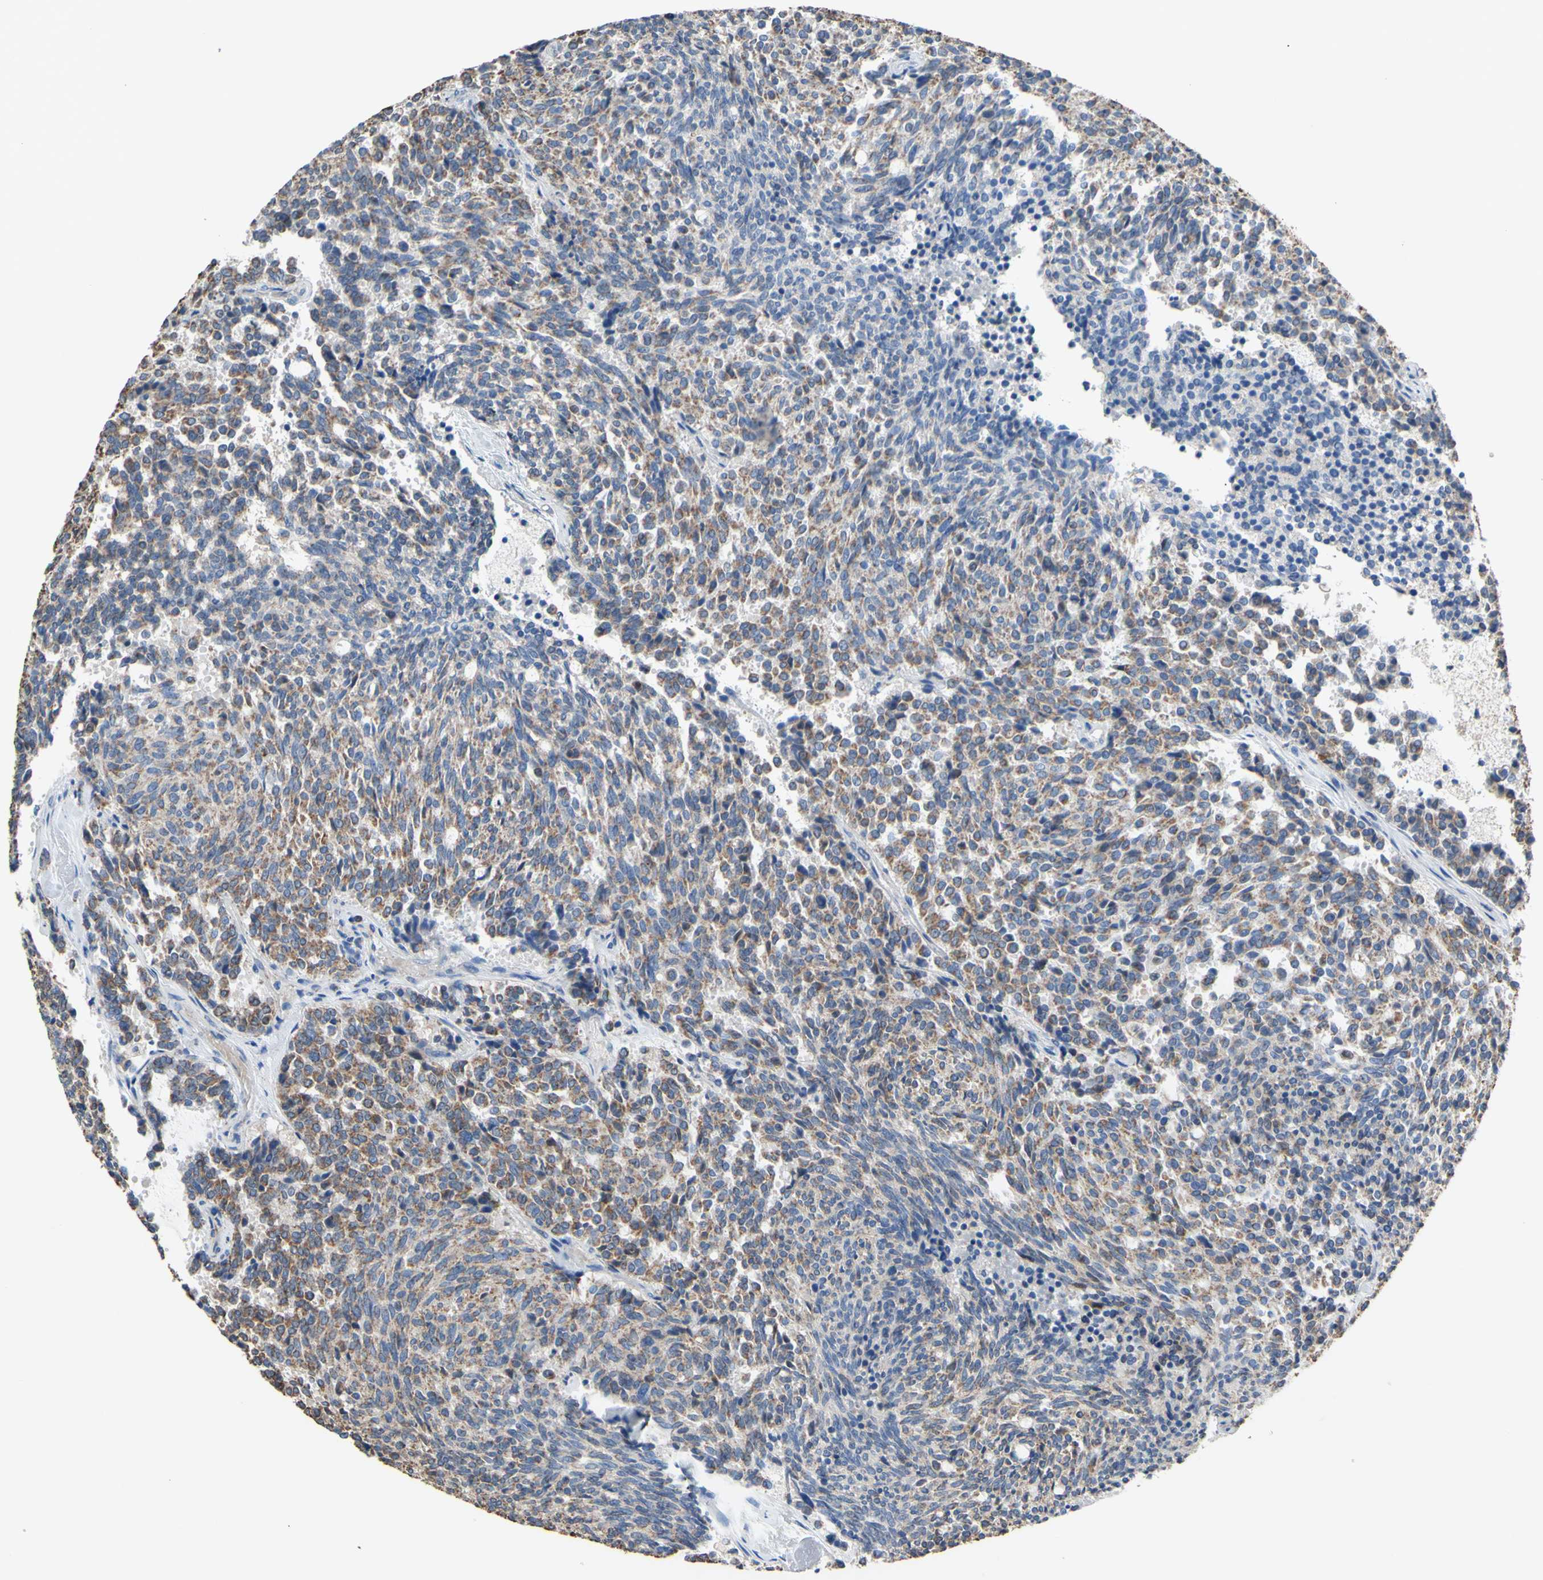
{"staining": {"intensity": "moderate", "quantity": "25%-75%", "location": "cytoplasmic/membranous"}, "tissue": "carcinoid", "cell_type": "Tumor cells", "image_type": "cancer", "snomed": [{"axis": "morphology", "description": "Carcinoid, malignant, NOS"}, {"axis": "topography", "description": "Pancreas"}], "caption": "Tumor cells exhibit medium levels of moderate cytoplasmic/membranous expression in approximately 25%-75% of cells in human carcinoid.", "gene": "CMKLR2", "patient": {"sex": "female", "age": 54}}